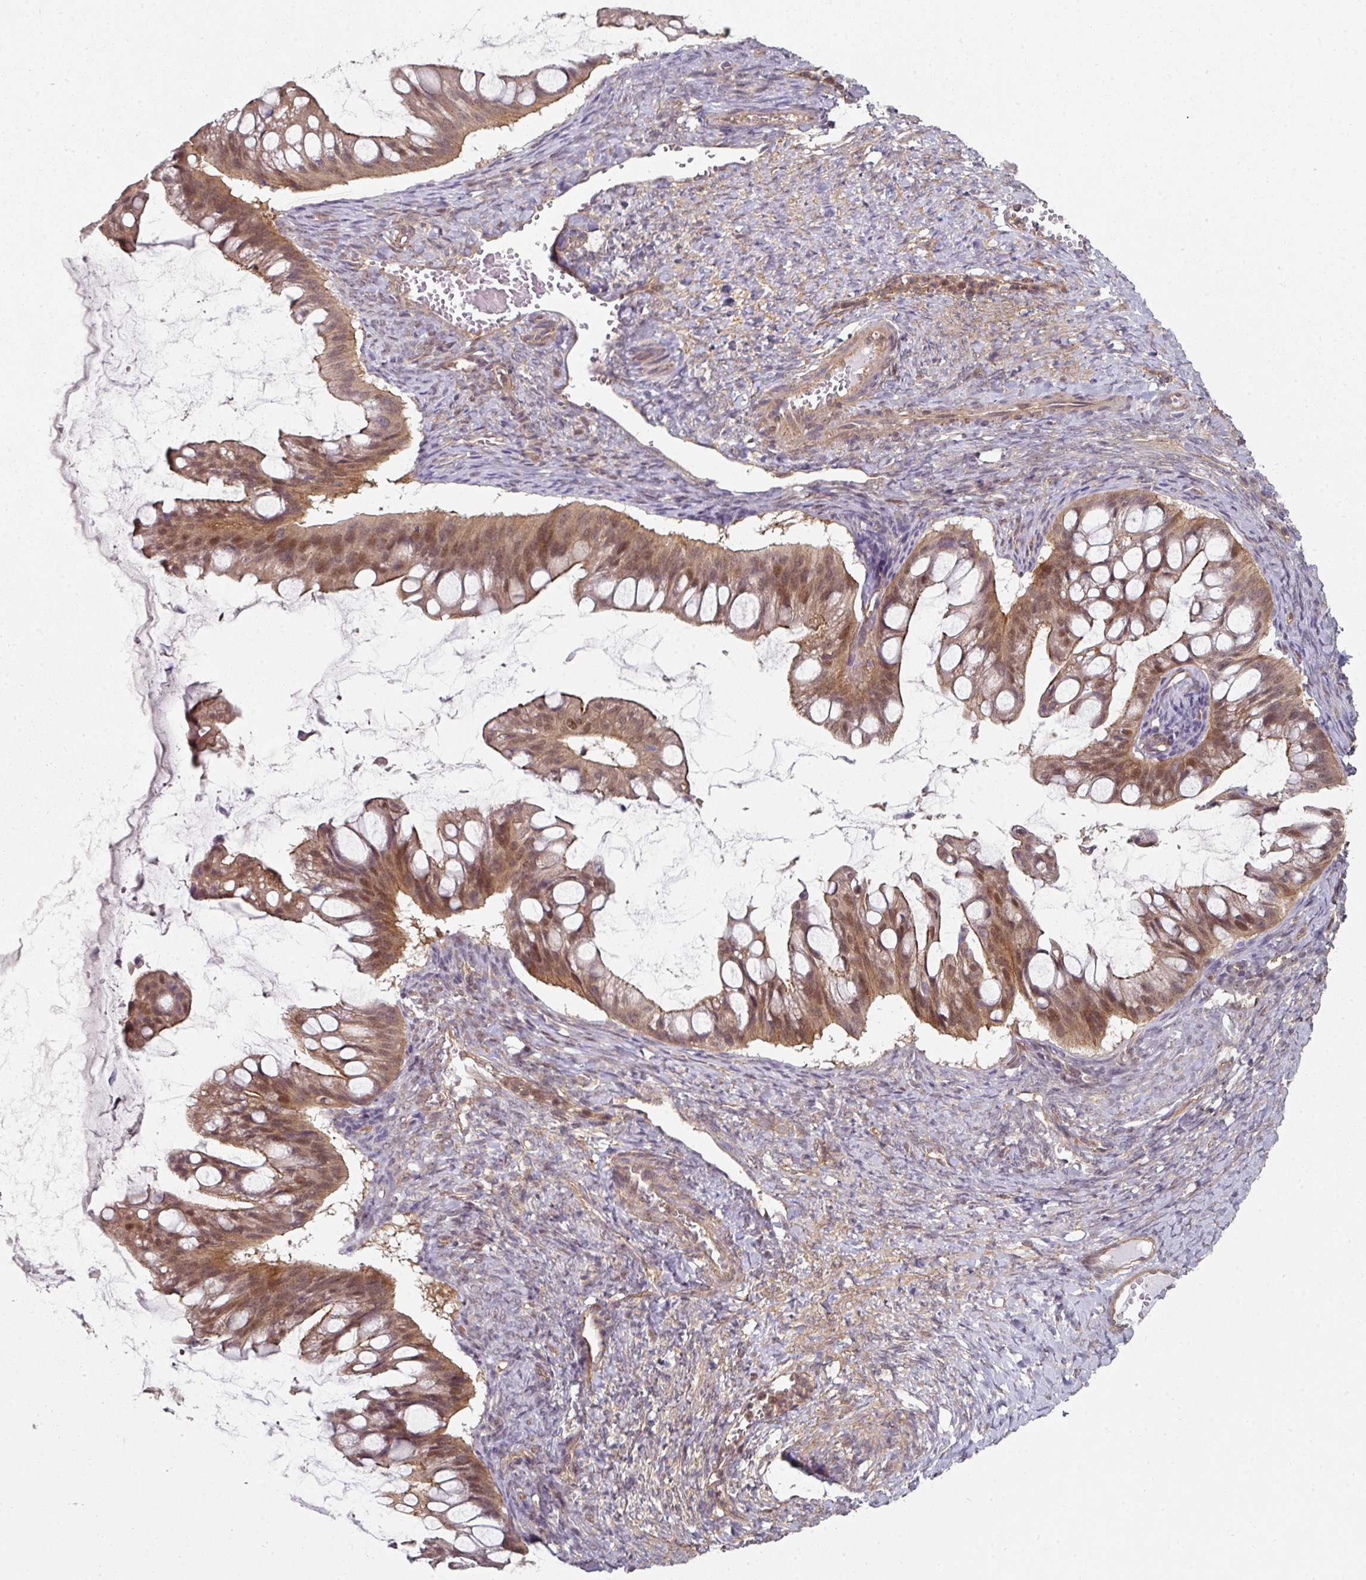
{"staining": {"intensity": "moderate", "quantity": ">75%", "location": "cytoplasmic/membranous,nuclear"}, "tissue": "ovarian cancer", "cell_type": "Tumor cells", "image_type": "cancer", "snomed": [{"axis": "morphology", "description": "Cystadenocarcinoma, mucinous, NOS"}, {"axis": "topography", "description": "Ovary"}], "caption": "Protein staining of ovarian cancer tissue demonstrates moderate cytoplasmic/membranous and nuclear staining in approximately >75% of tumor cells. Using DAB (brown) and hematoxylin (blue) stains, captured at high magnification using brightfield microscopy.", "gene": "PSME3IP1", "patient": {"sex": "female", "age": 73}}